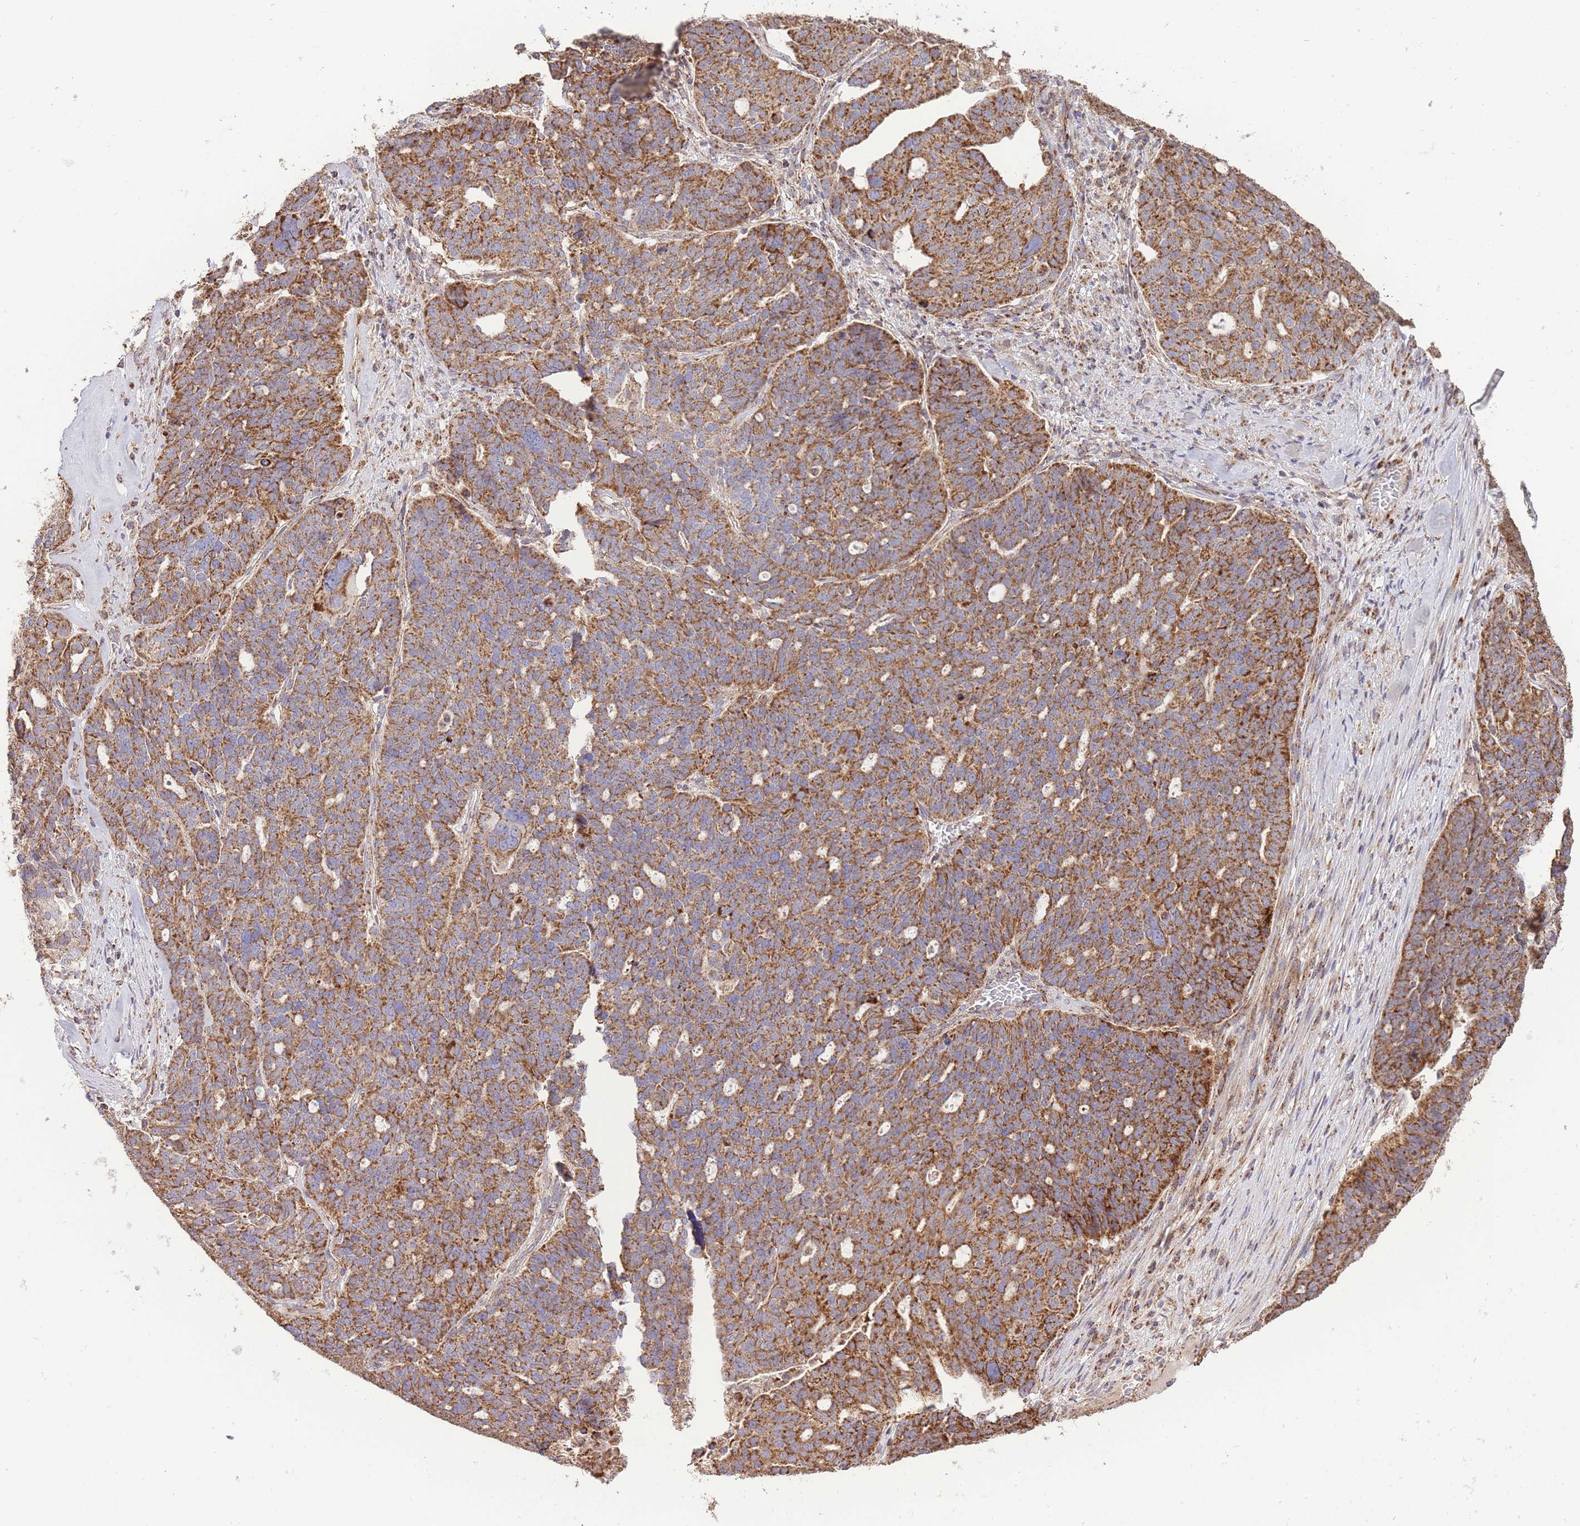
{"staining": {"intensity": "strong", "quantity": ">75%", "location": "cytoplasmic/membranous"}, "tissue": "ovarian cancer", "cell_type": "Tumor cells", "image_type": "cancer", "snomed": [{"axis": "morphology", "description": "Cystadenocarcinoma, serous, NOS"}, {"axis": "topography", "description": "Ovary"}], "caption": "This micrograph reveals immunohistochemistry (IHC) staining of human ovarian cancer, with high strong cytoplasmic/membranous positivity in about >75% of tumor cells.", "gene": "PREP", "patient": {"sex": "female", "age": 59}}